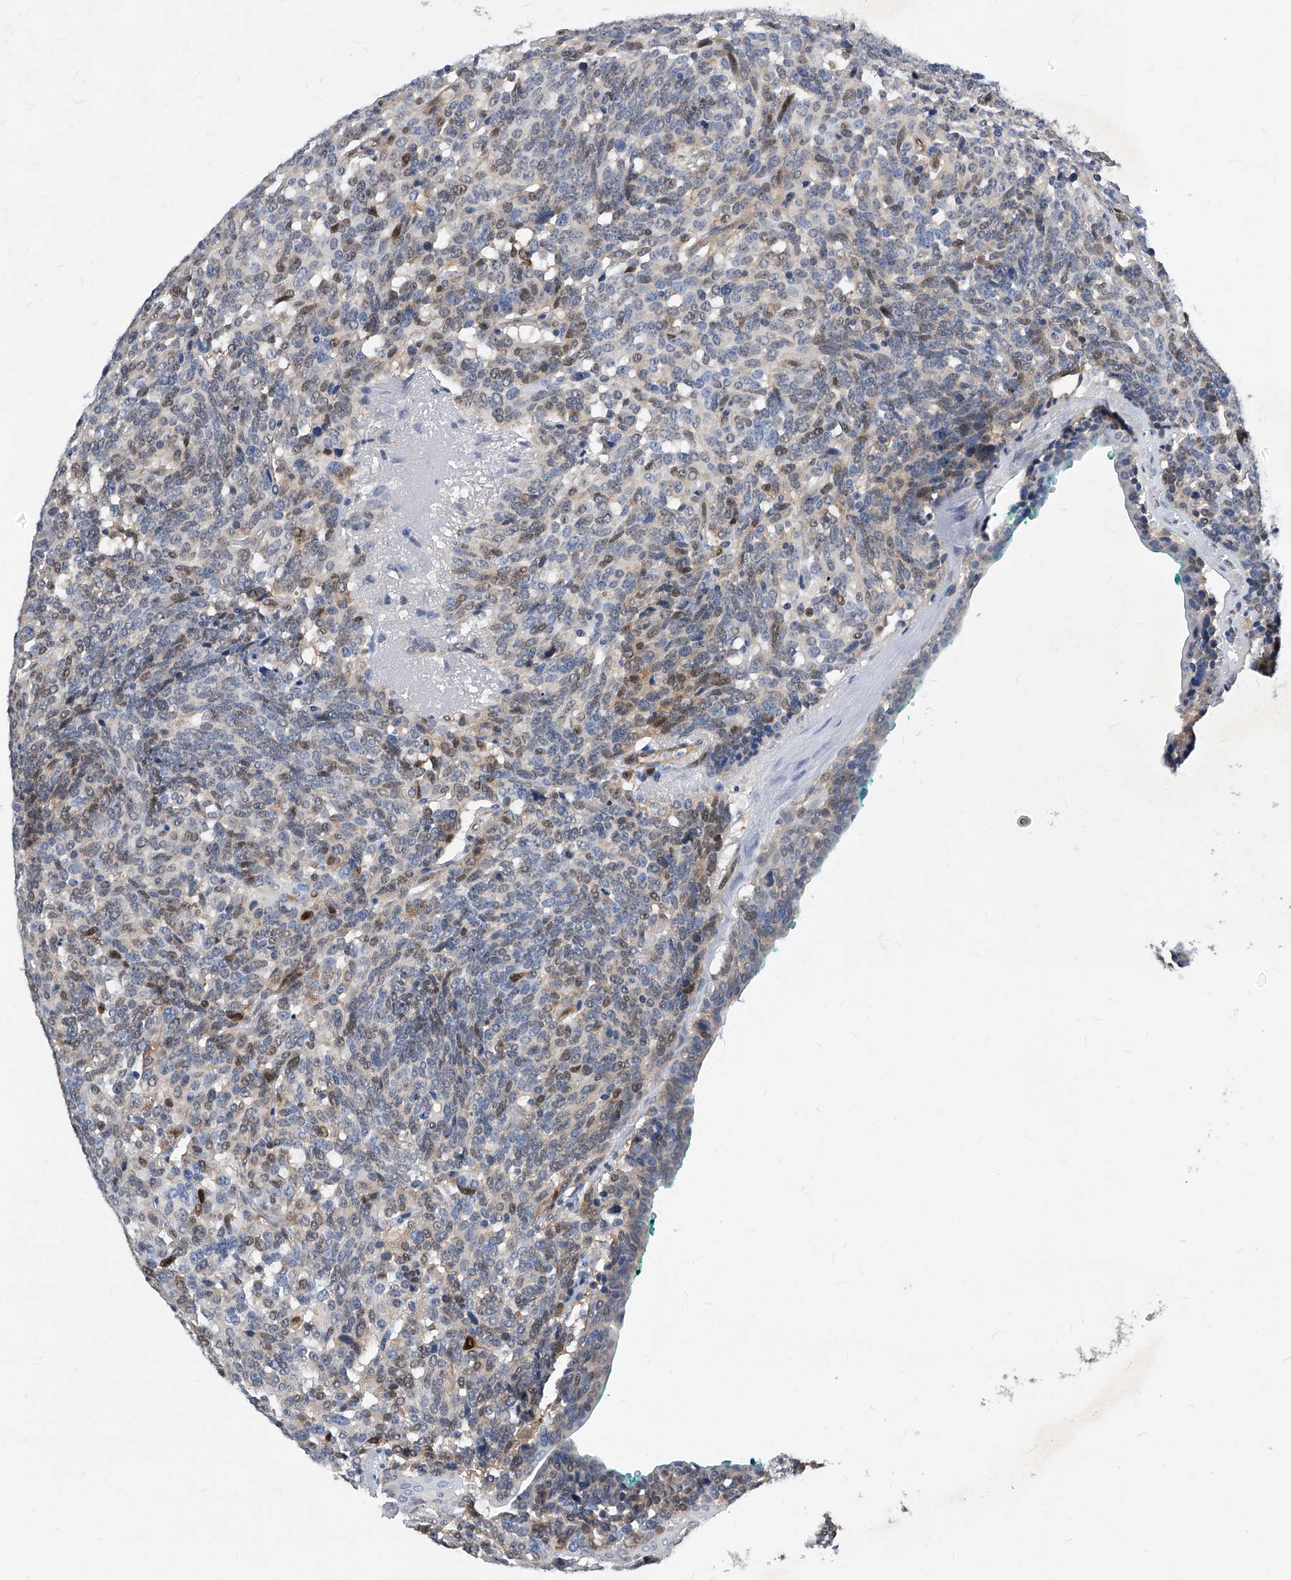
{"staining": {"intensity": "negative", "quantity": "none", "location": "none"}, "tissue": "carcinoid", "cell_type": "Tumor cells", "image_type": "cancer", "snomed": [{"axis": "morphology", "description": "Carcinoid, malignant, NOS"}, {"axis": "topography", "description": "Lung"}], "caption": "This is an IHC histopathology image of human carcinoid. There is no staining in tumor cells.", "gene": "MAP2K6", "patient": {"sex": "female", "age": 46}}